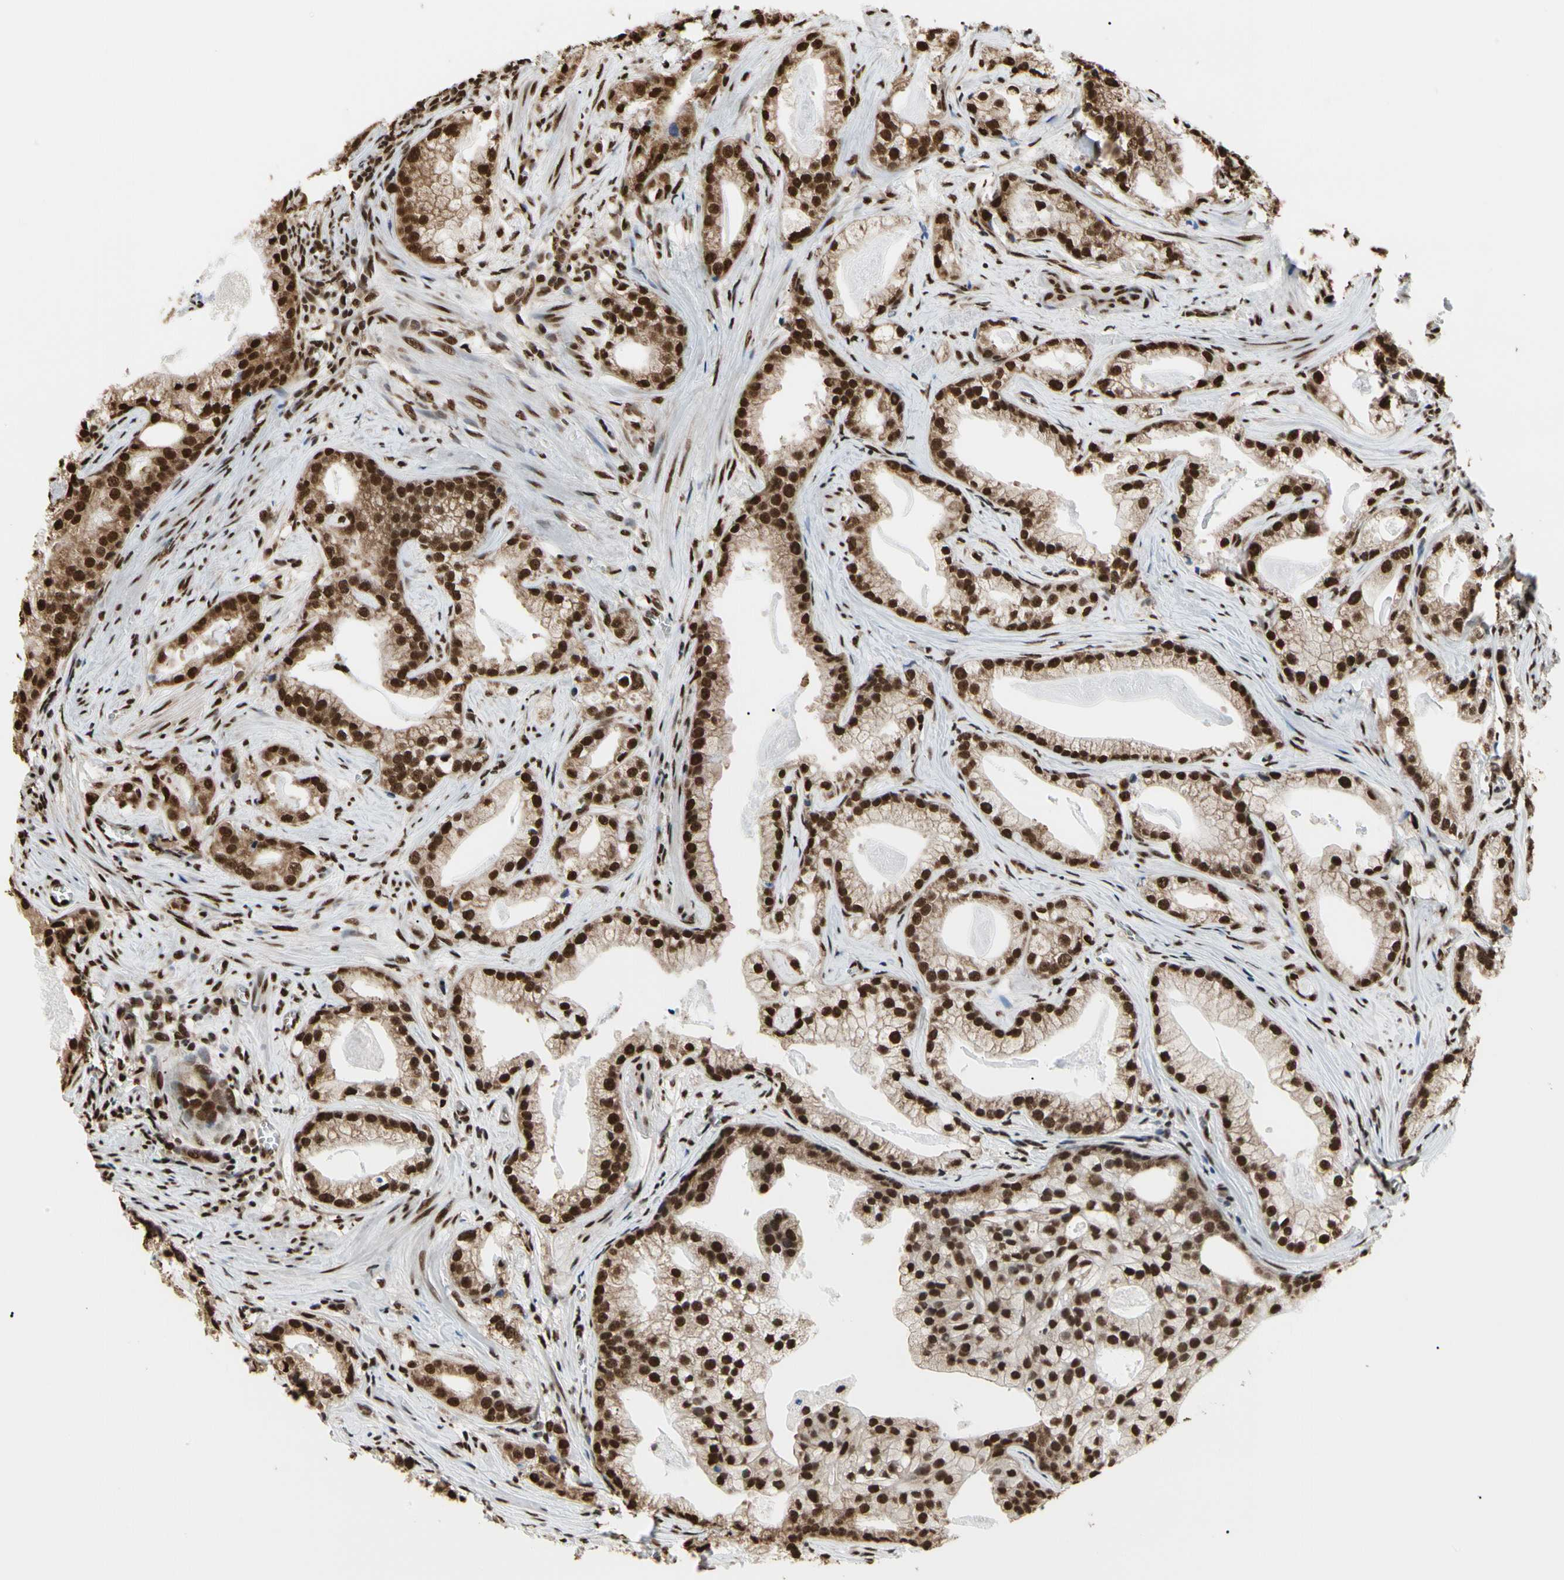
{"staining": {"intensity": "strong", "quantity": ">75%", "location": "cytoplasmic/membranous,nuclear"}, "tissue": "prostate cancer", "cell_type": "Tumor cells", "image_type": "cancer", "snomed": [{"axis": "morphology", "description": "Adenocarcinoma, Low grade"}, {"axis": "topography", "description": "Prostate"}], "caption": "The micrograph exhibits staining of prostate adenocarcinoma (low-grade), revealing strong cytoplasmic/membranous and nuclear protein positivity (brown color) within tumor cells.", "gene": "HNRNPK", "patient": {"sex": "male", "age": 59}}